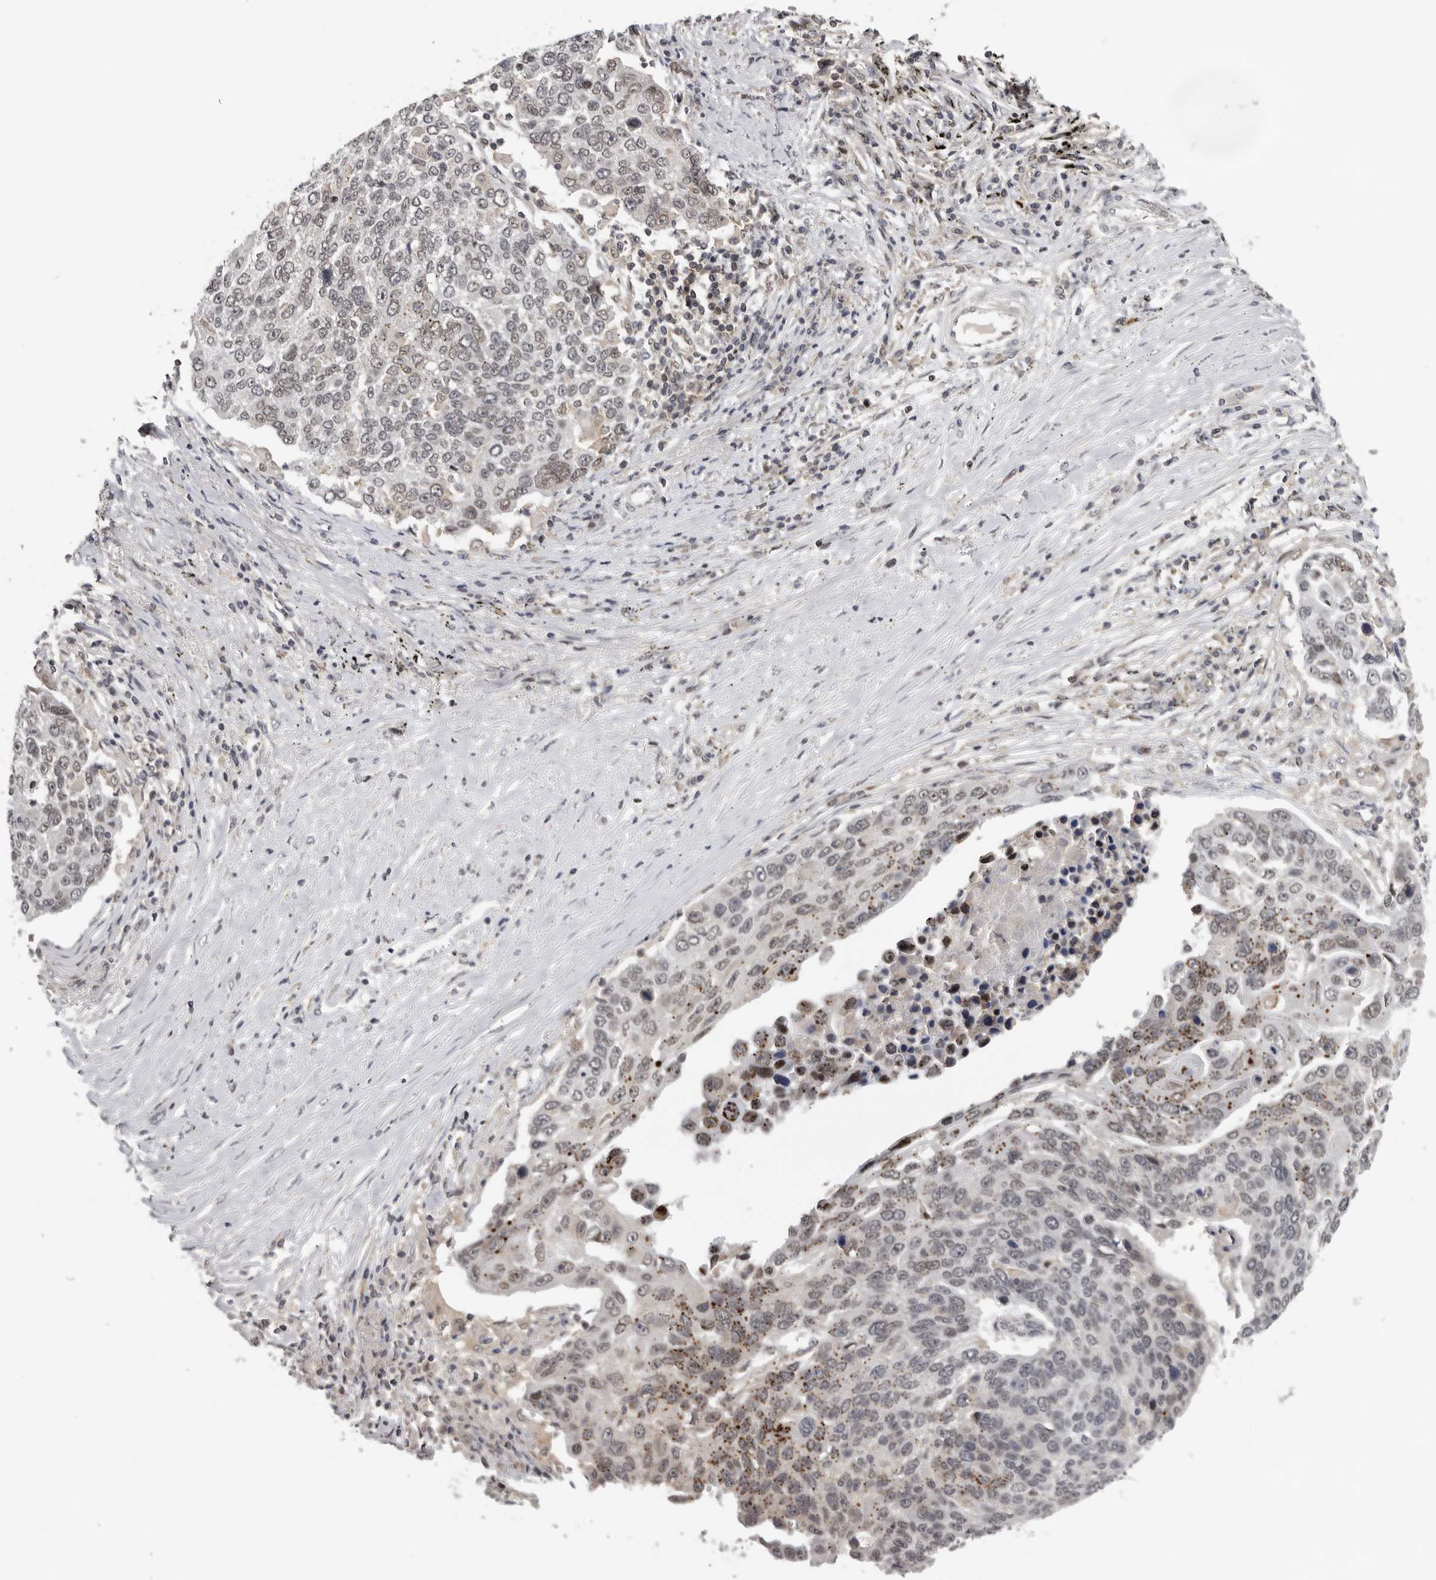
{"staining": {"intensity": "negative", "quantity": "none", "location": "none"}, "tissue": "lung cancer", "cell_type": "Tumor cells", "image_type": "cancer", "snomed": [{"axis": "morphology", "description": "Squamous cell carcinoma, NOS"}, {"axis": "topography", "description": "Lung"}], "caption": "IHC of lung squamous cell carcinoma shows no positivity in tumor cells.", "gene": "KIF2B", "patient": {"sex": "male", "age": 66}}